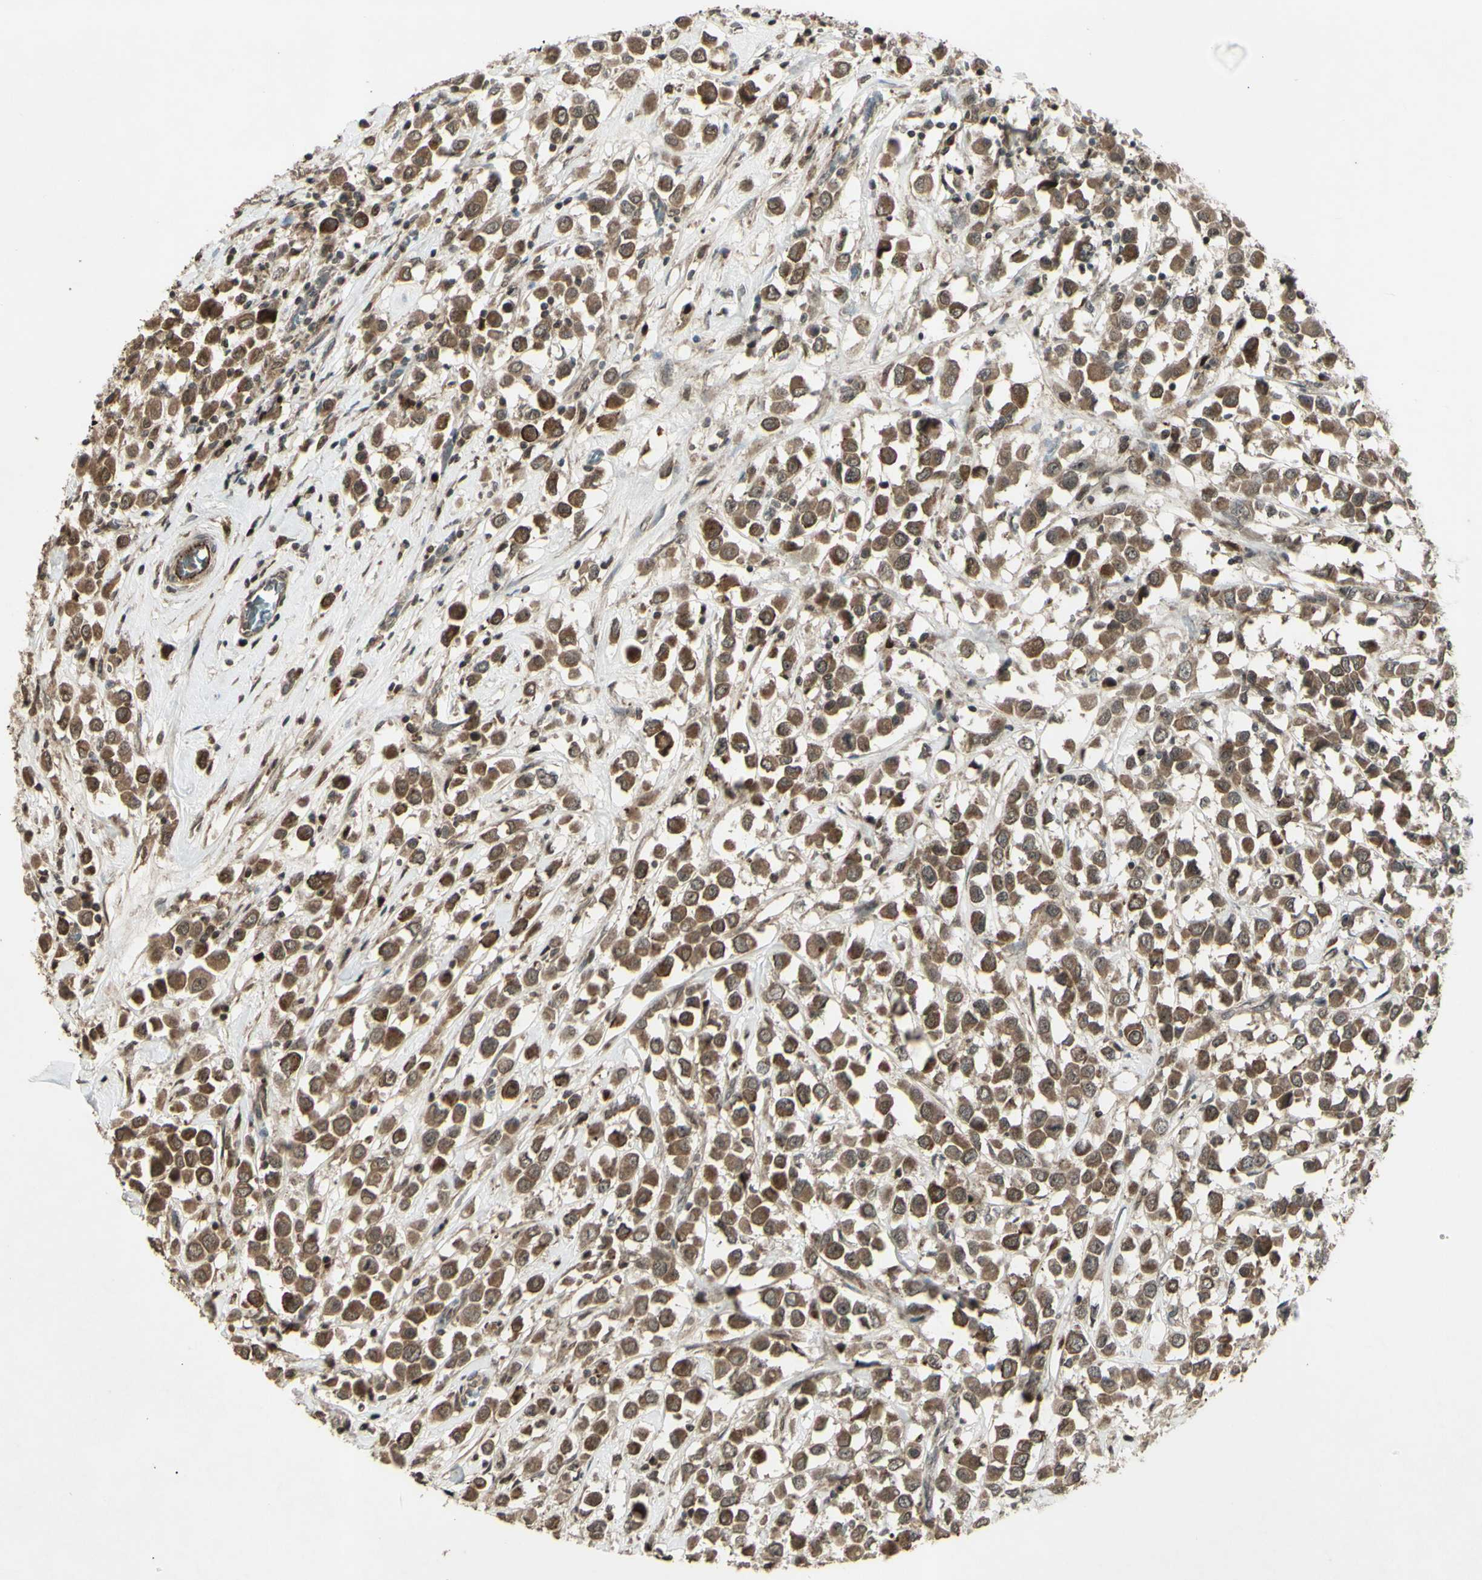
{"staining": {"intensity": "moderate", "quantity": ">75%", "location": "cytoplasmic/membranous,nuclear"}, "tissue": "breast cancer", "cell_type": "Tumor cells", "image_type": "cancer", "snomed": [{"axis": "morphology", "description": "Duct carcinoma"}, {"axis": "topography", "description": "Breast"}], "caption": "An IHC histopathology image of neoplastic tissue is shown. Protein staining in brown shows moderate cytoplasmic/membranous and nuclear positivity in breast cancer (intraductal carcinoma) within tumor cells.", "gene": "BLNK", "patient": {"sex": "female", "age": 61}}